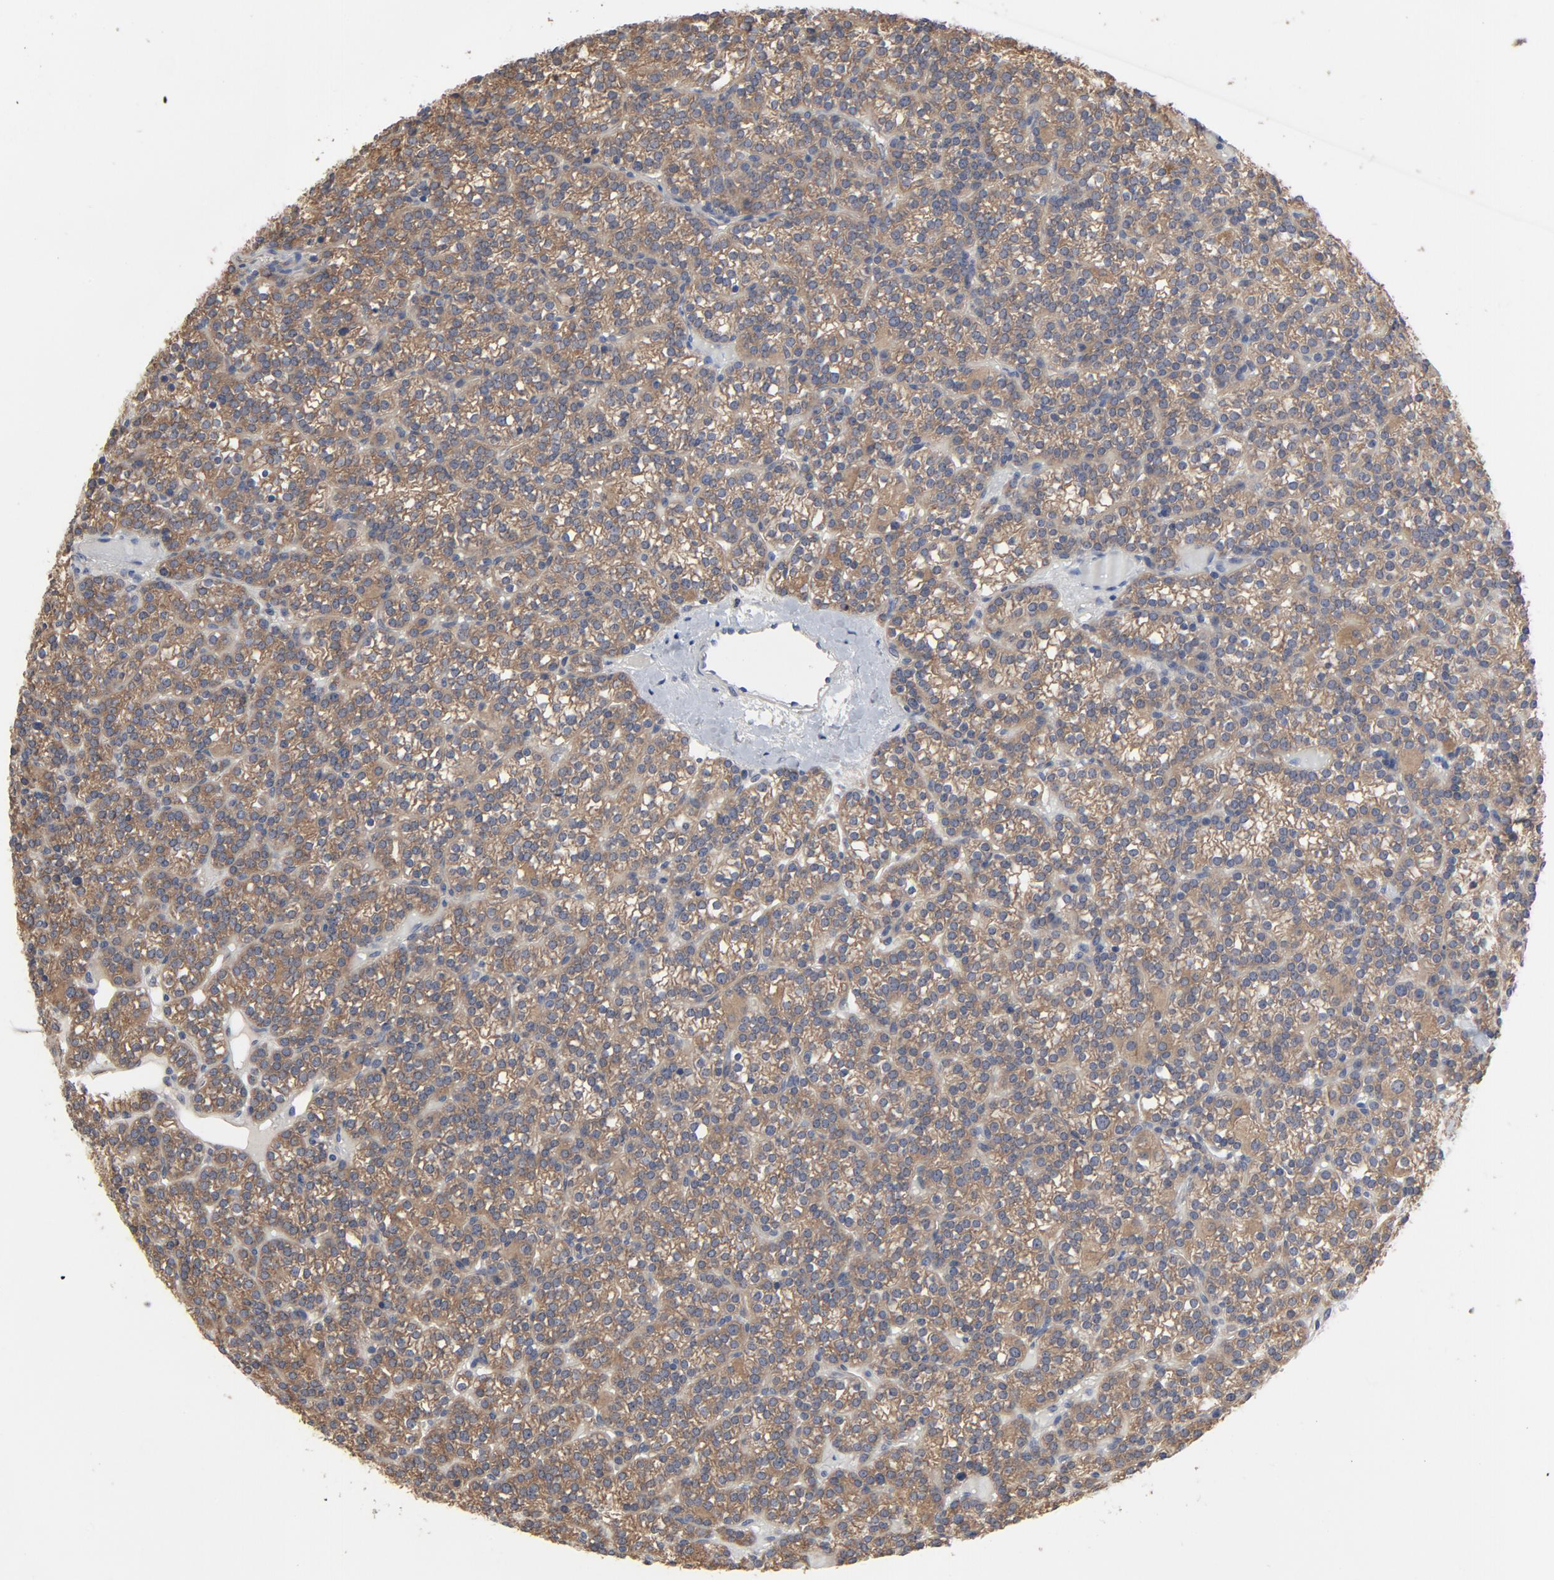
{"staining": {"intensity": "moderate", "quantity": ">75%", "location": "cytoplasmic/membranous"}, "tissue": "parathyroid gland", "cell_type": "Glandular cells", "image_type": "normal", "snomed": [{"axis": "morphology", "description": "Normal tissue, NOS"}, {"axis": "topography", "description": "Parathyroid gland"}], "caption": "A high-resolution photomicrograph shows immunohistochemistry staining of benign parathyroid gland, which displays moderate cytoplasmic/membranous expression in about >75% of glandular cells. (IHC, brightfield microscopy, high magnification).", "gene": "DYNLT3", "patient": {"sex": "female", "age": 50}}